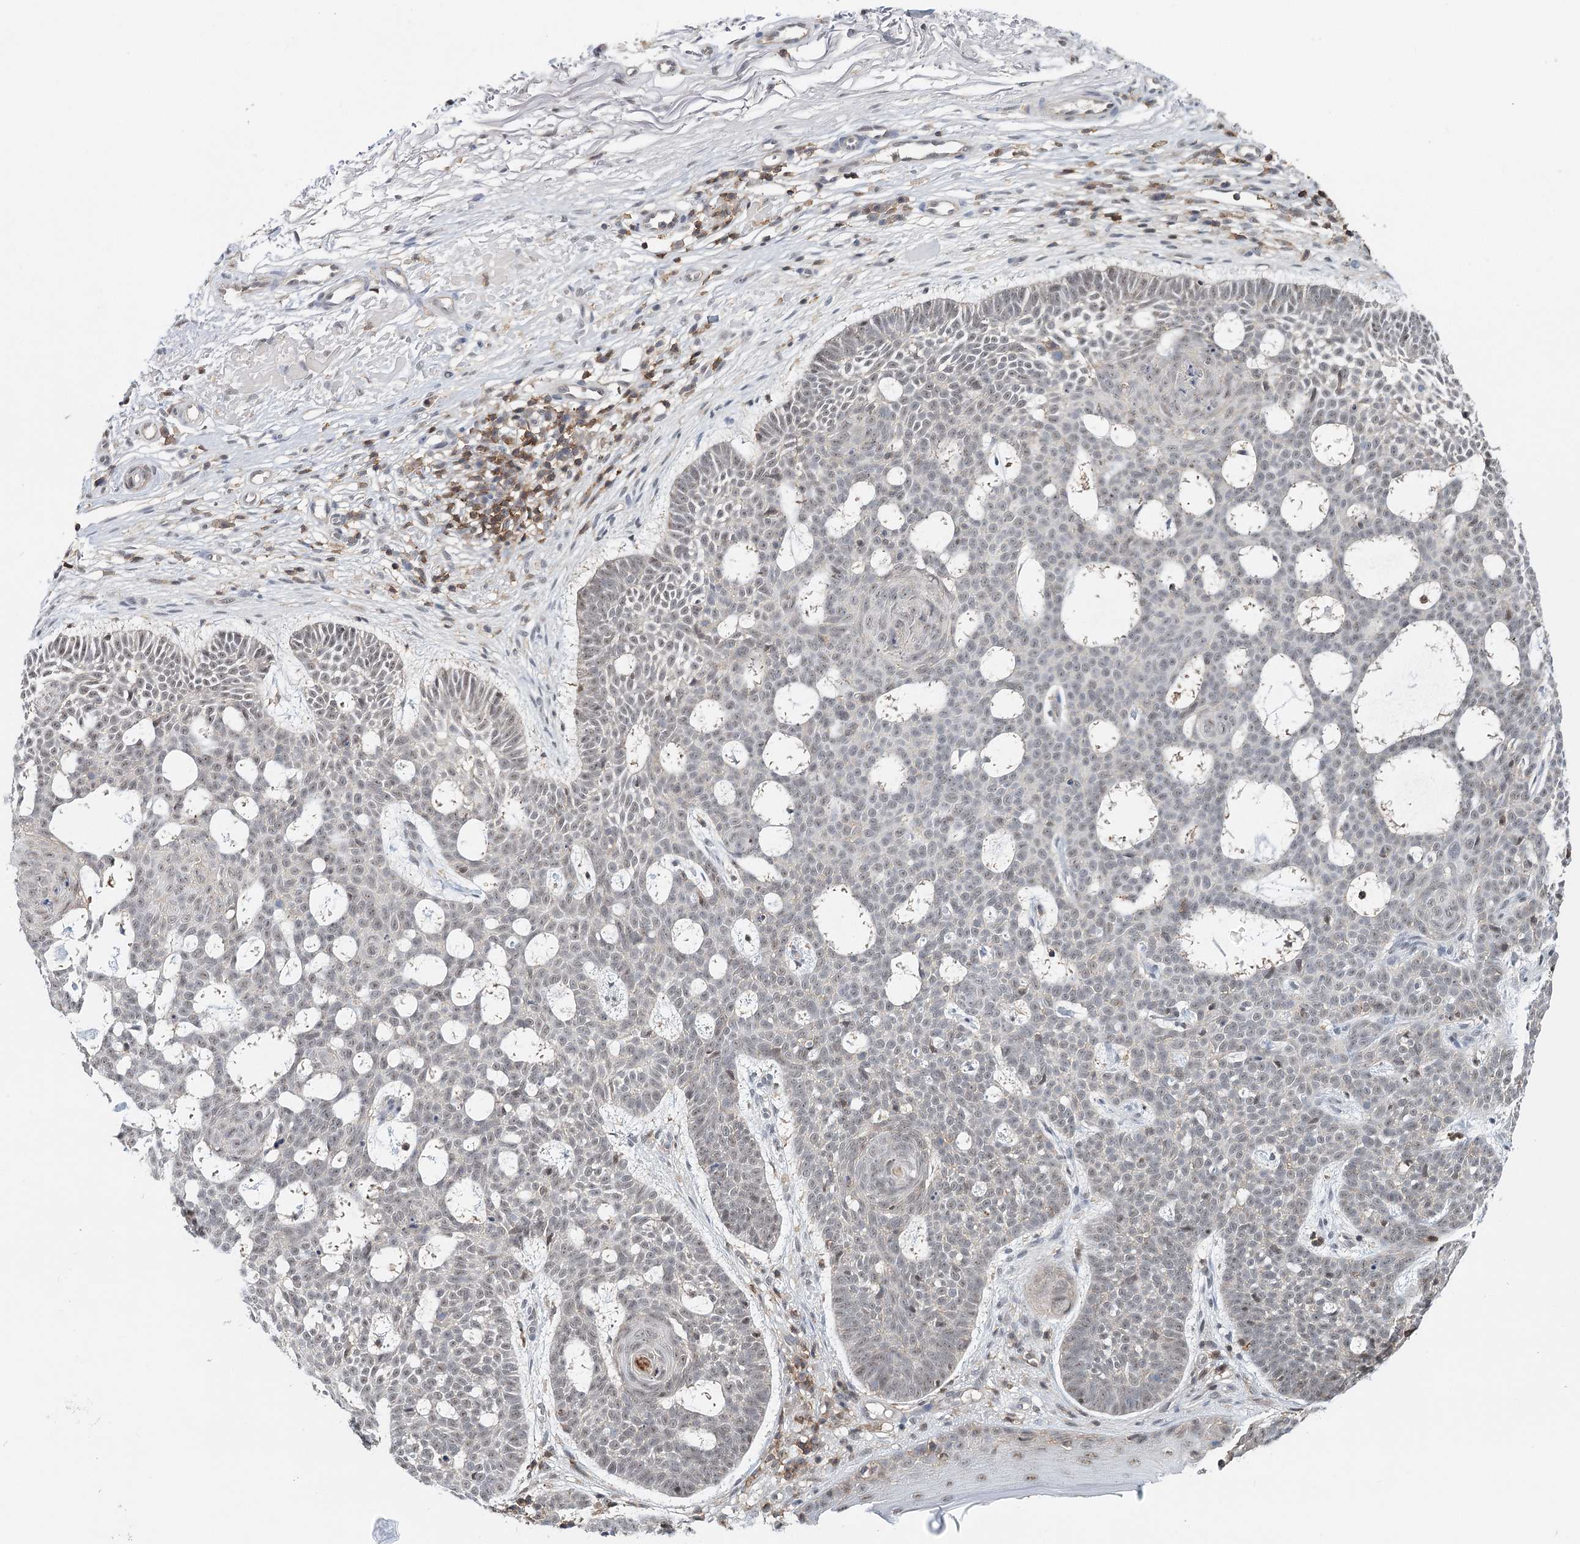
{"staining": {"intensity": "weak", "quantity": "<25%", "location": "nuclear"}, "tissue": "skin cancer", "cell_type": "Tumor cells", "image_type": "cancer", "snomed": [{"axis": "morphology", "description": "Basal cell carcinoma"}, {"axis": "topography", "description": "Skin"}], "caption": "A high-resolution histopathology image shows IHC staining of skin cancer, which demonstrates no significant expression in tumor cells.", "gene": "CDC42SE2", "patient": {"sex": "male", "age": 85}}